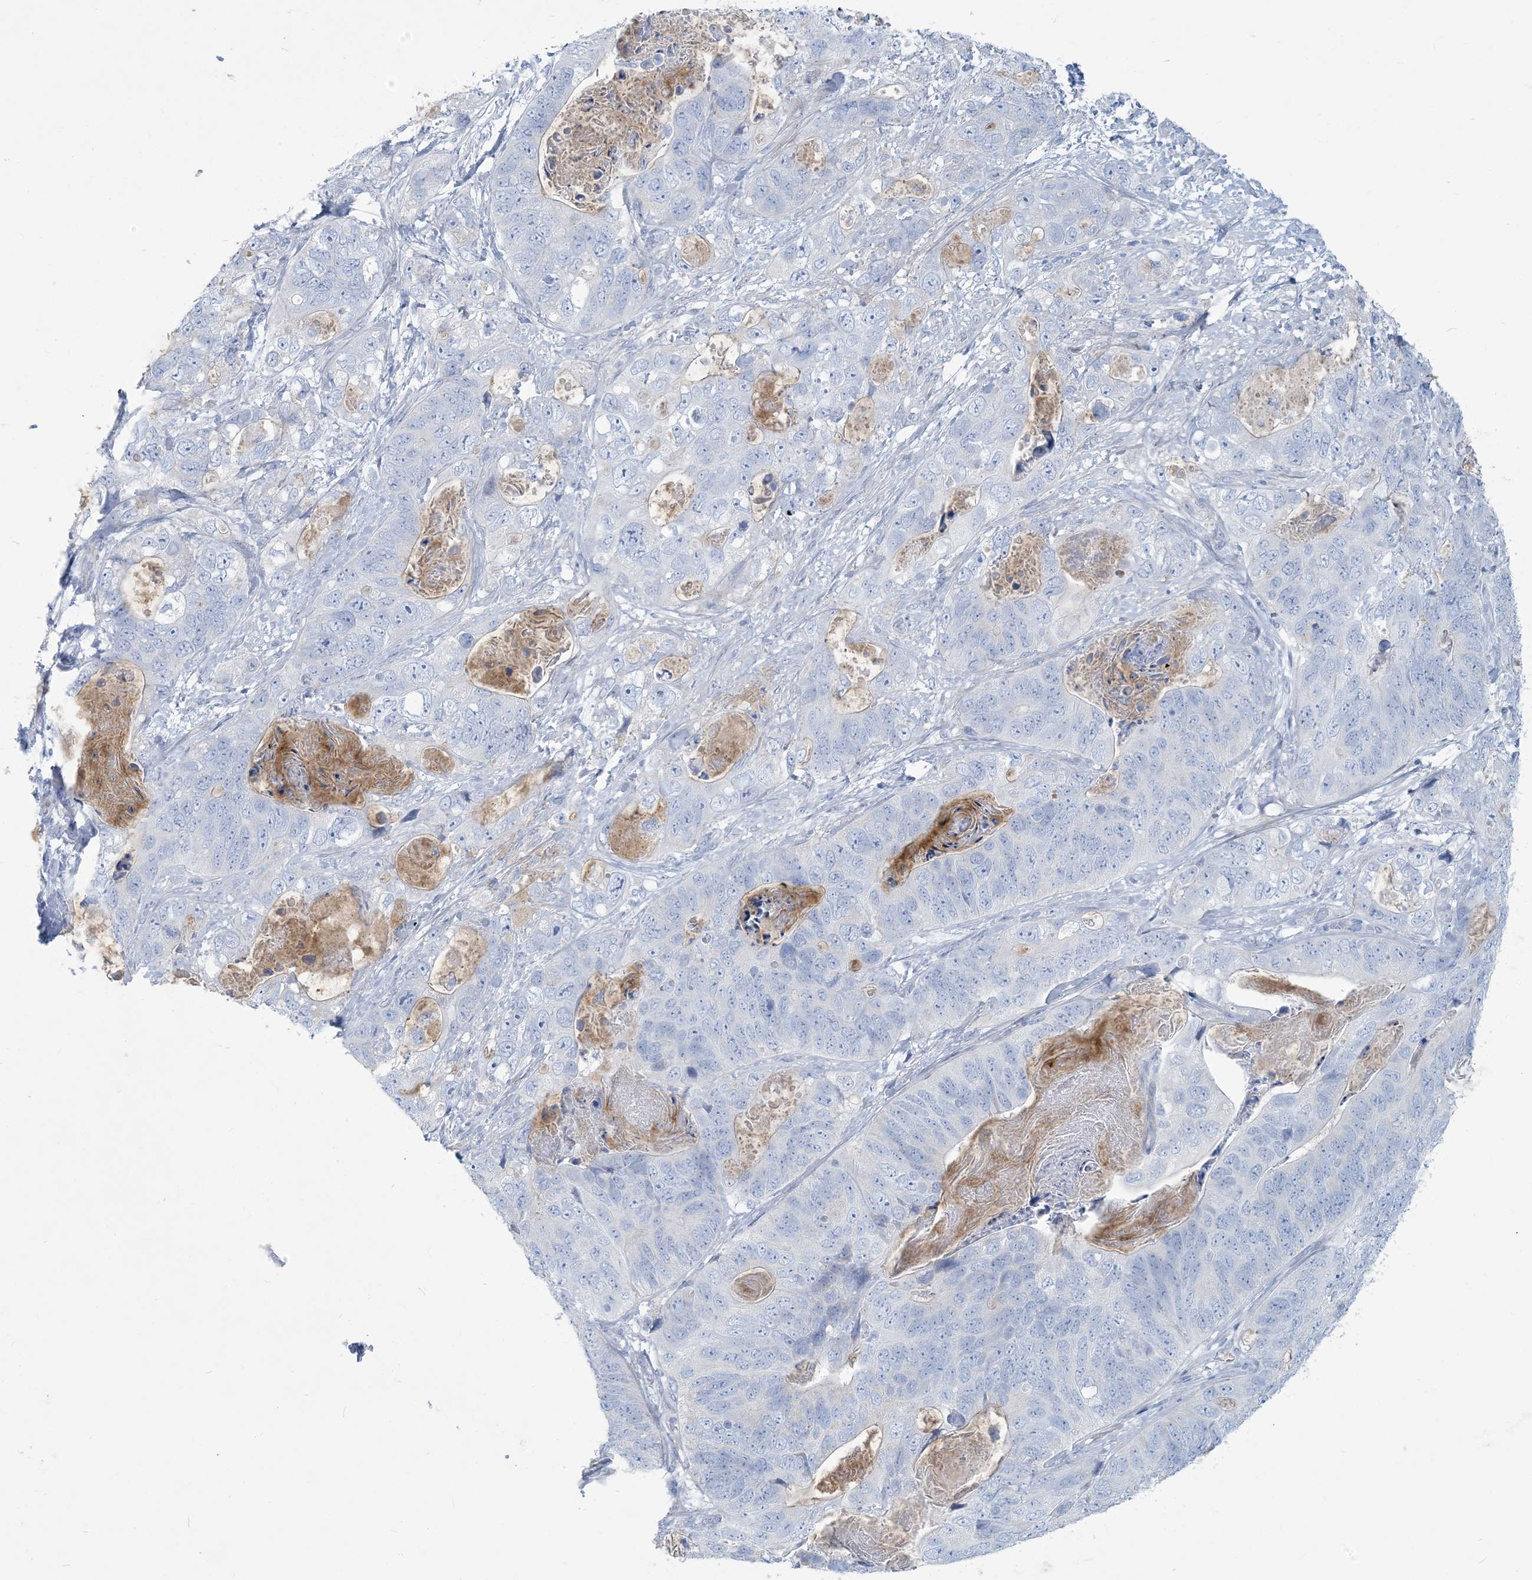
{"staining": {"intensity": "negative", "quantity": "none", "location": "none"}, "tissue": "stomach cancer", "cell_type": "Tumor cells", "image_type": "cancer", "snomed": [{"axis": "morphology", "description": "Adenocarcinoma, NOS"}, {"axis": "topography", "description": "Stomach"}], "caption": "Immunohistochemistry image of neoplastic tissue: stomach adenocarcinoma stained with DAB (3,3'-diaminobenzidine) reveals no significant protein staining in tumor cells.", "gene": "MOXD1", "patient": {"sex": "female", "age": 89}}